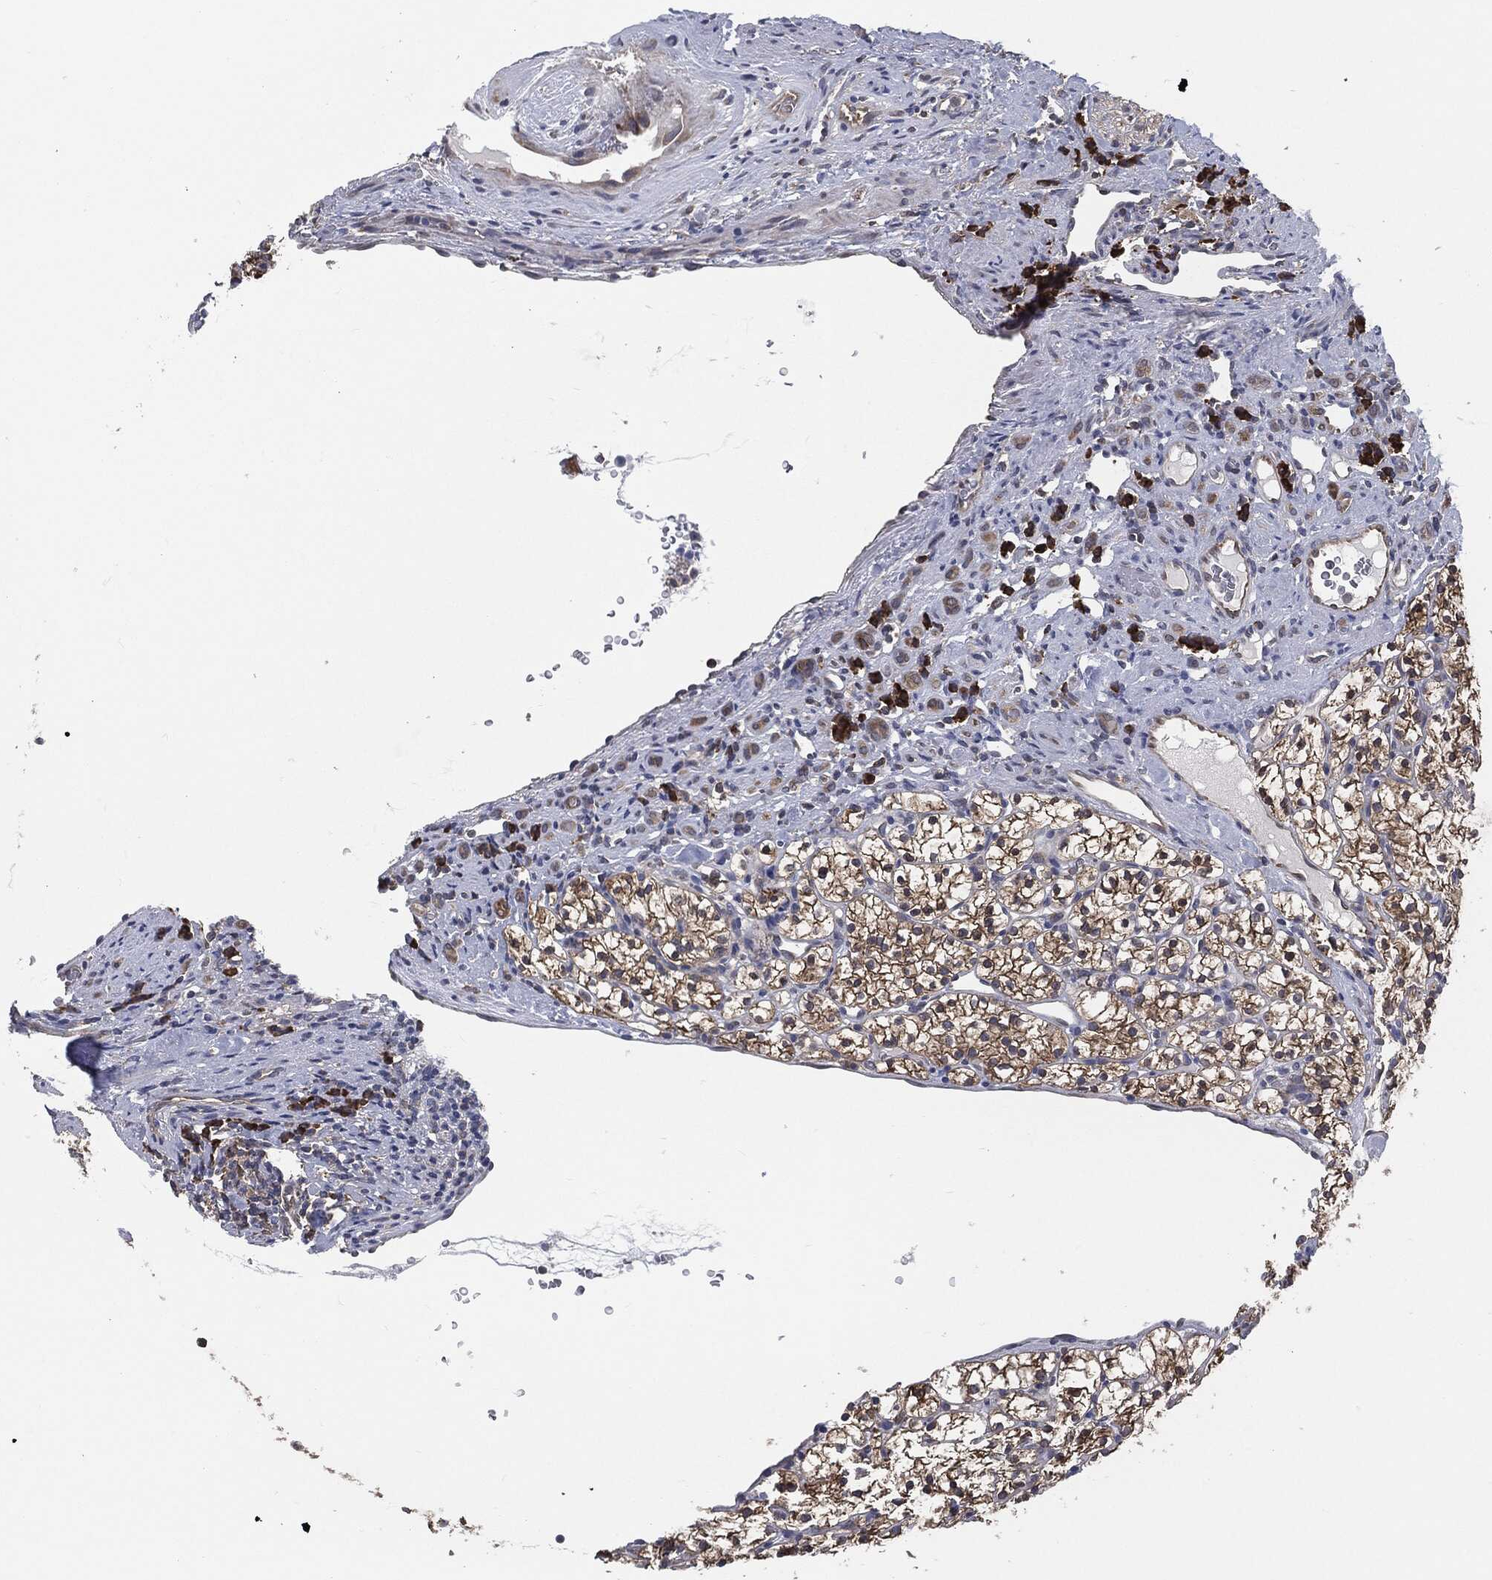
{"staining": {"intensity": "strong", "quantity": ">75%", "location": "cytoplasmic/membranous"}, "tissue": "renal cancer", "cell_type": "Tumor cells", "image_type": "cancer", "snomed": [{"axis": "morphology", "description": "Adenocarcinoma, NOS"}, {"axis": "topography", "description": "Kidney"}], "caption": "High-magnification brightfield microscopy of adenocarcinoma (renal) stained with DAB (3,3'-diaminobenzidine) (brown) and counterstained with hematoxylin (blue). tumor cells exhibit strong cytoplasmic/membranous expression is appreciated in approximately>75% of cells.", "gene": "PRDX4", "patient": {"sex": "female", "age": 89}}